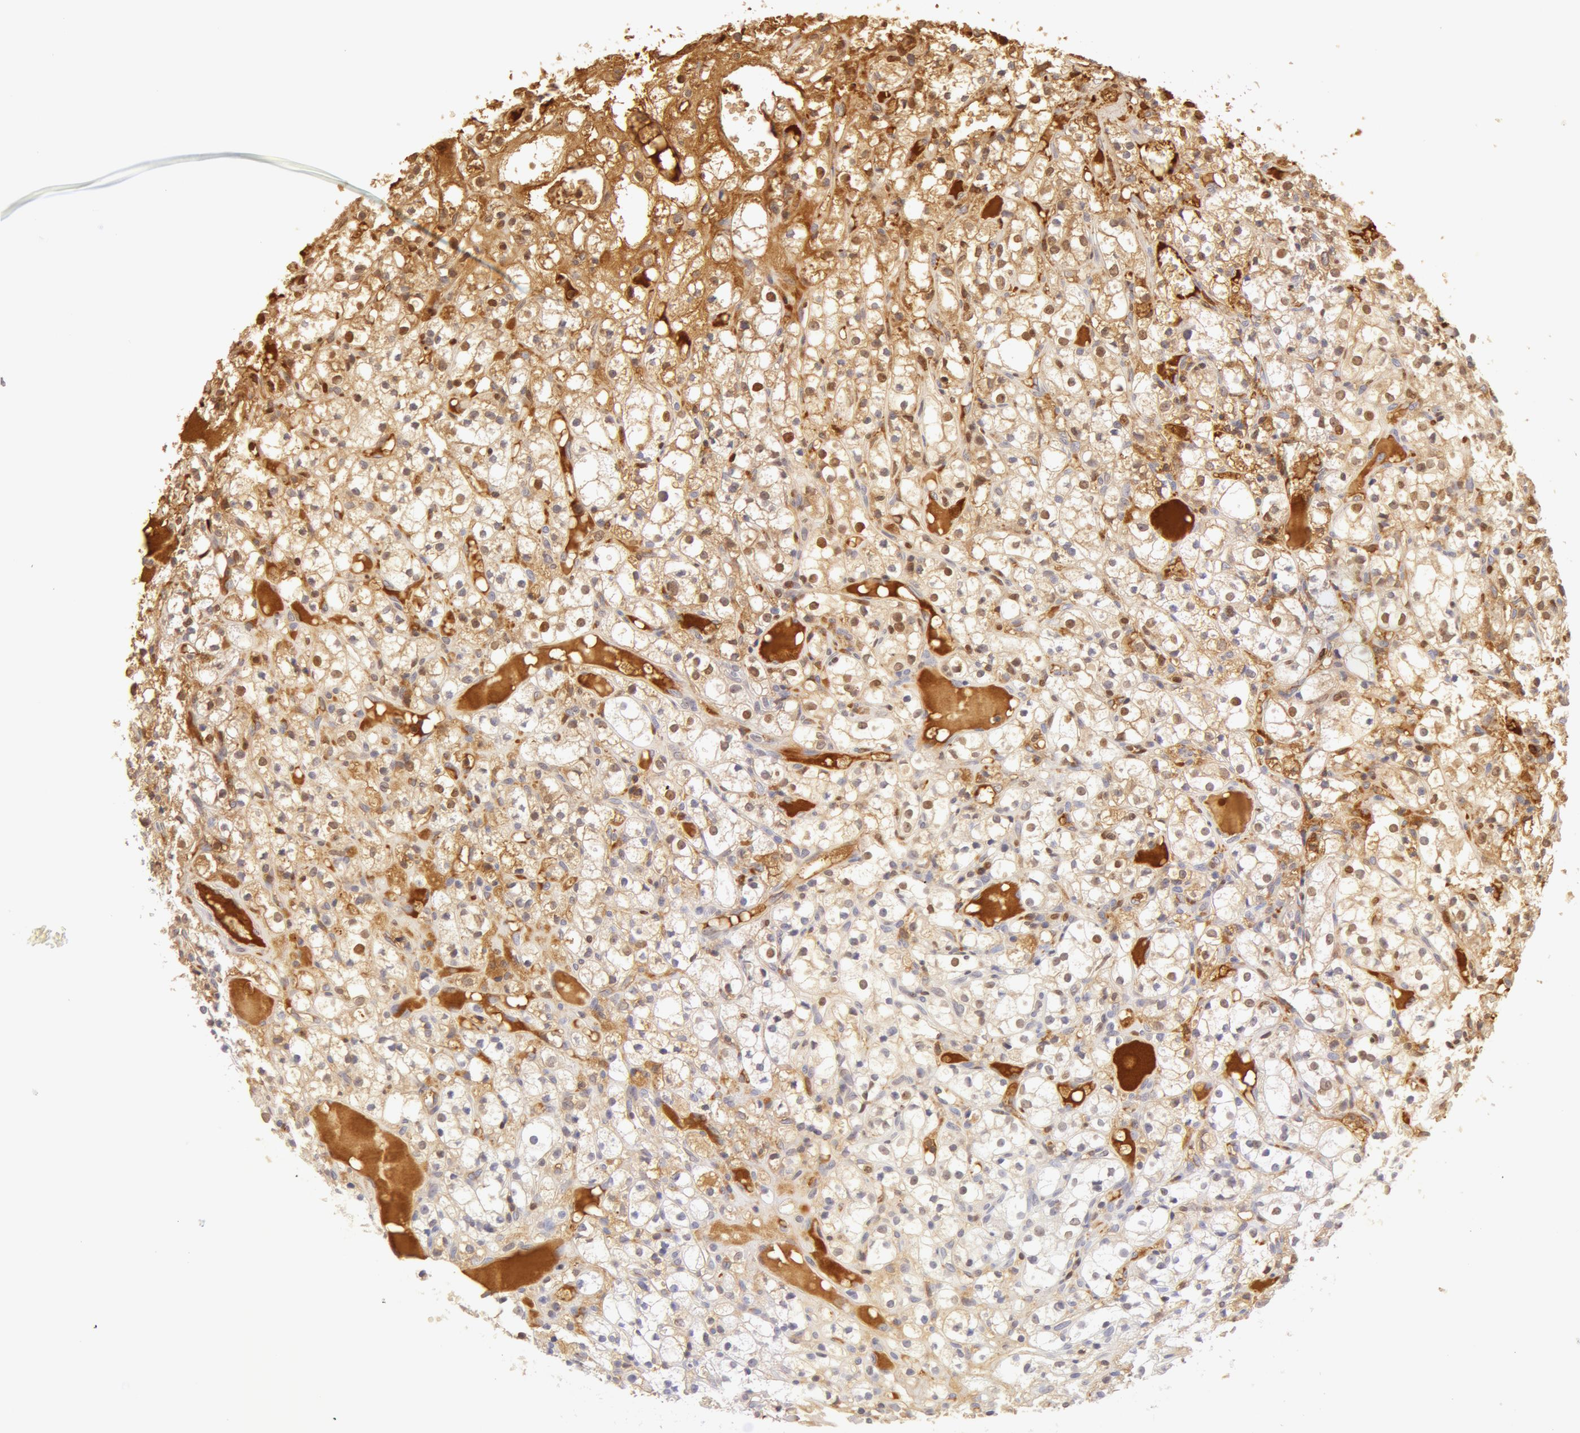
{"staining": {"intensity": "weak", "quantity": "<25%", "location": "cytoplasmic/membranous,nuclear"}, "tissue": "renal cancer", "cell_type": "Tumor cells", "image_type": "cancer", "snomed": [{"axis": "morphology", "description": "Adenocarcinoma, NOS"}, {"axis": "topography", "description": "Kidney"}], "caption": "Tumor cells show no significant staining in renal cancer.", "gene": "AHSG", "patient": {"sex": "male", "age": 61}}